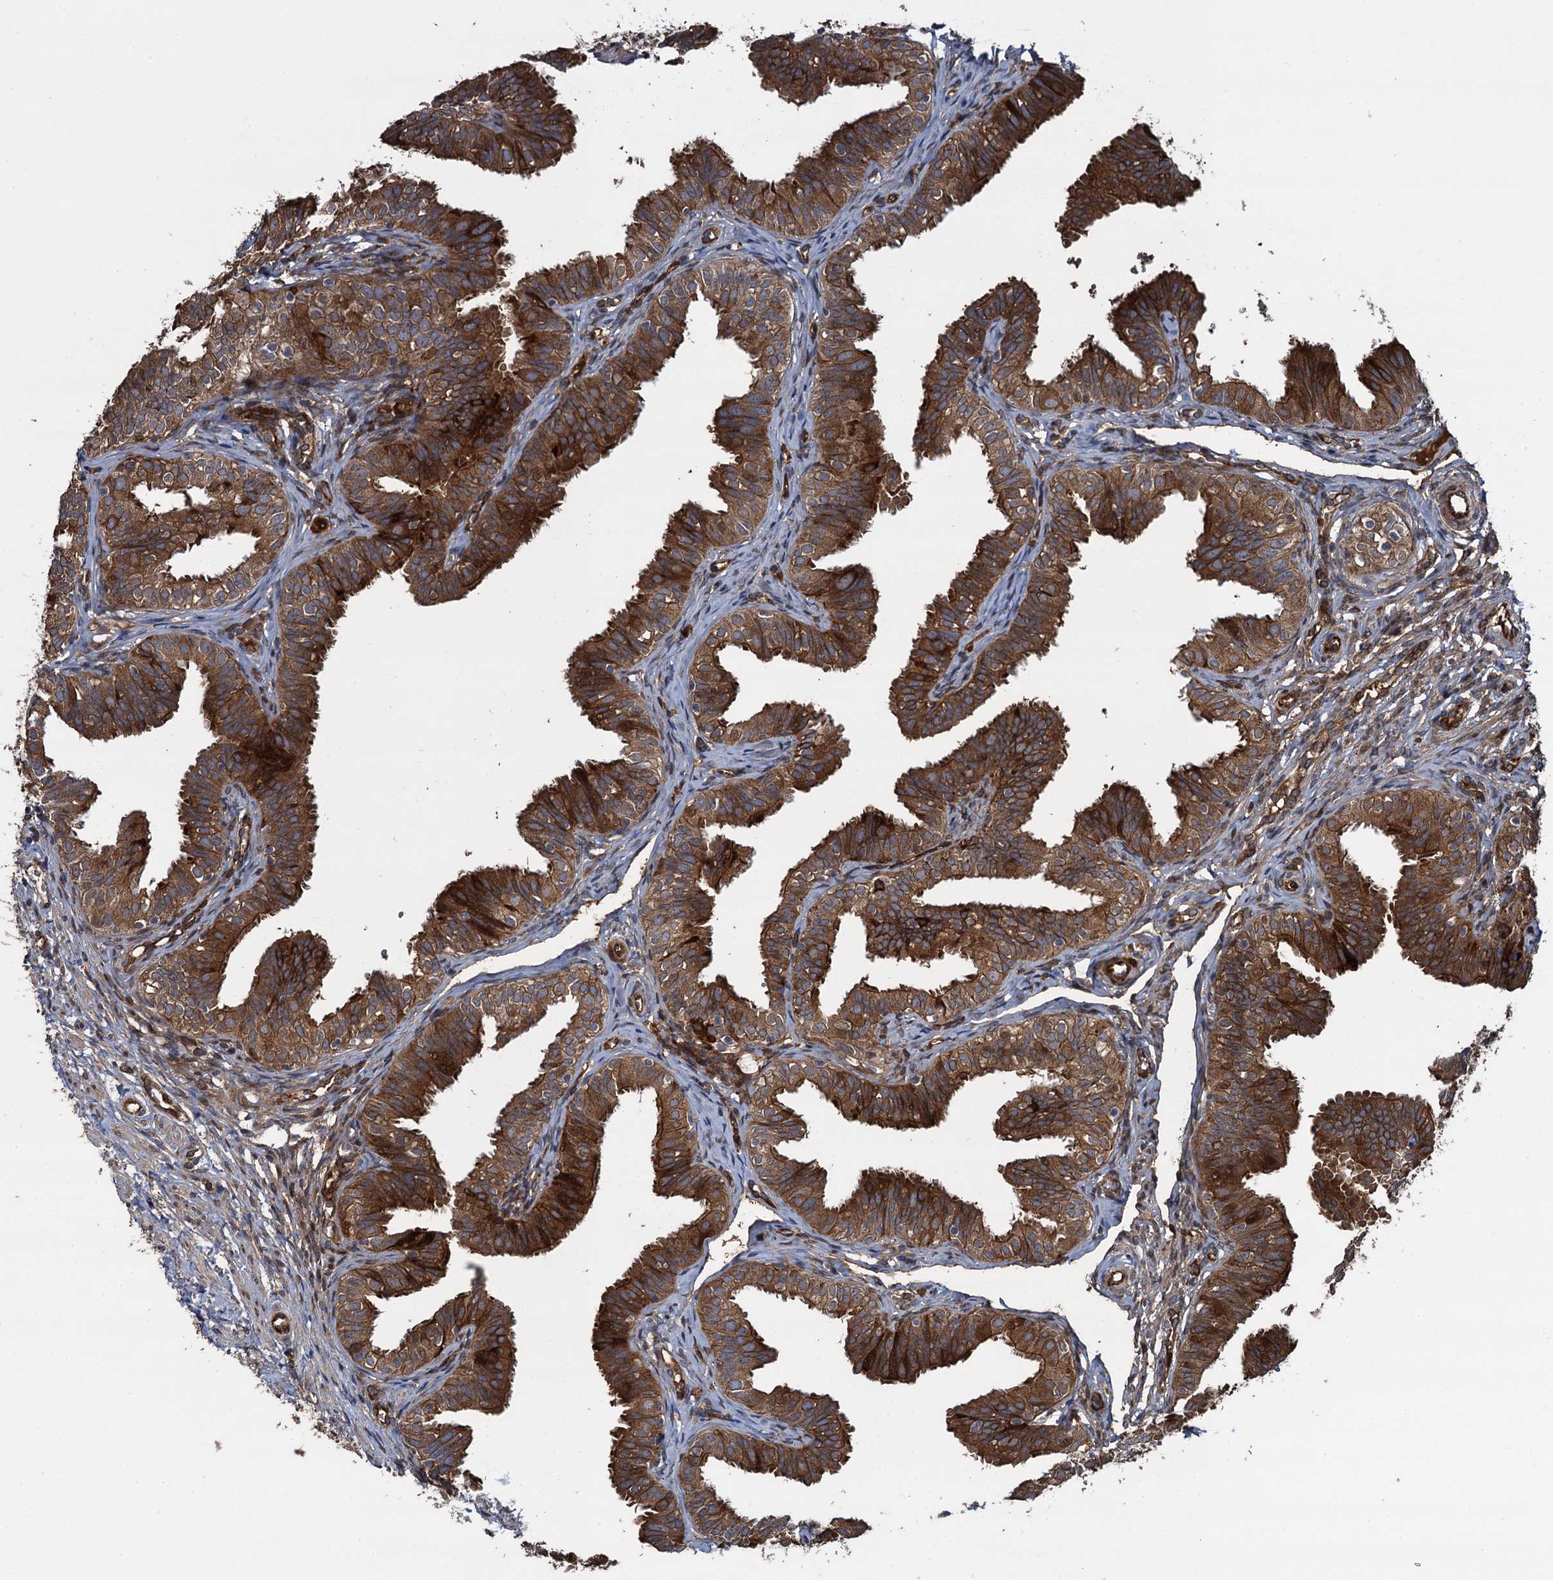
{"staining": {"intensity": "strong", "quantity": ">75%", "location": "cytoplasmic/membranous"}, "tissue": "fallopian tube", "cell_type": "Glandular cells", "image_type": "normal", "snomed": [{"axis": "morphology", "description": "Normal tissue, NOS"}, {"axis": "topography", "description": "Fallopian tube"}], "caption": "A brown stain highlights strong cytoplasmic/membranous expression of a protein in glandular cells of unremarkable fallopian tube. (brown staining indicates protein expression, while blue staining denotes nuclei).", "gene": "RHOBTB1", "patient": {"sex": "female", "age": 35}}